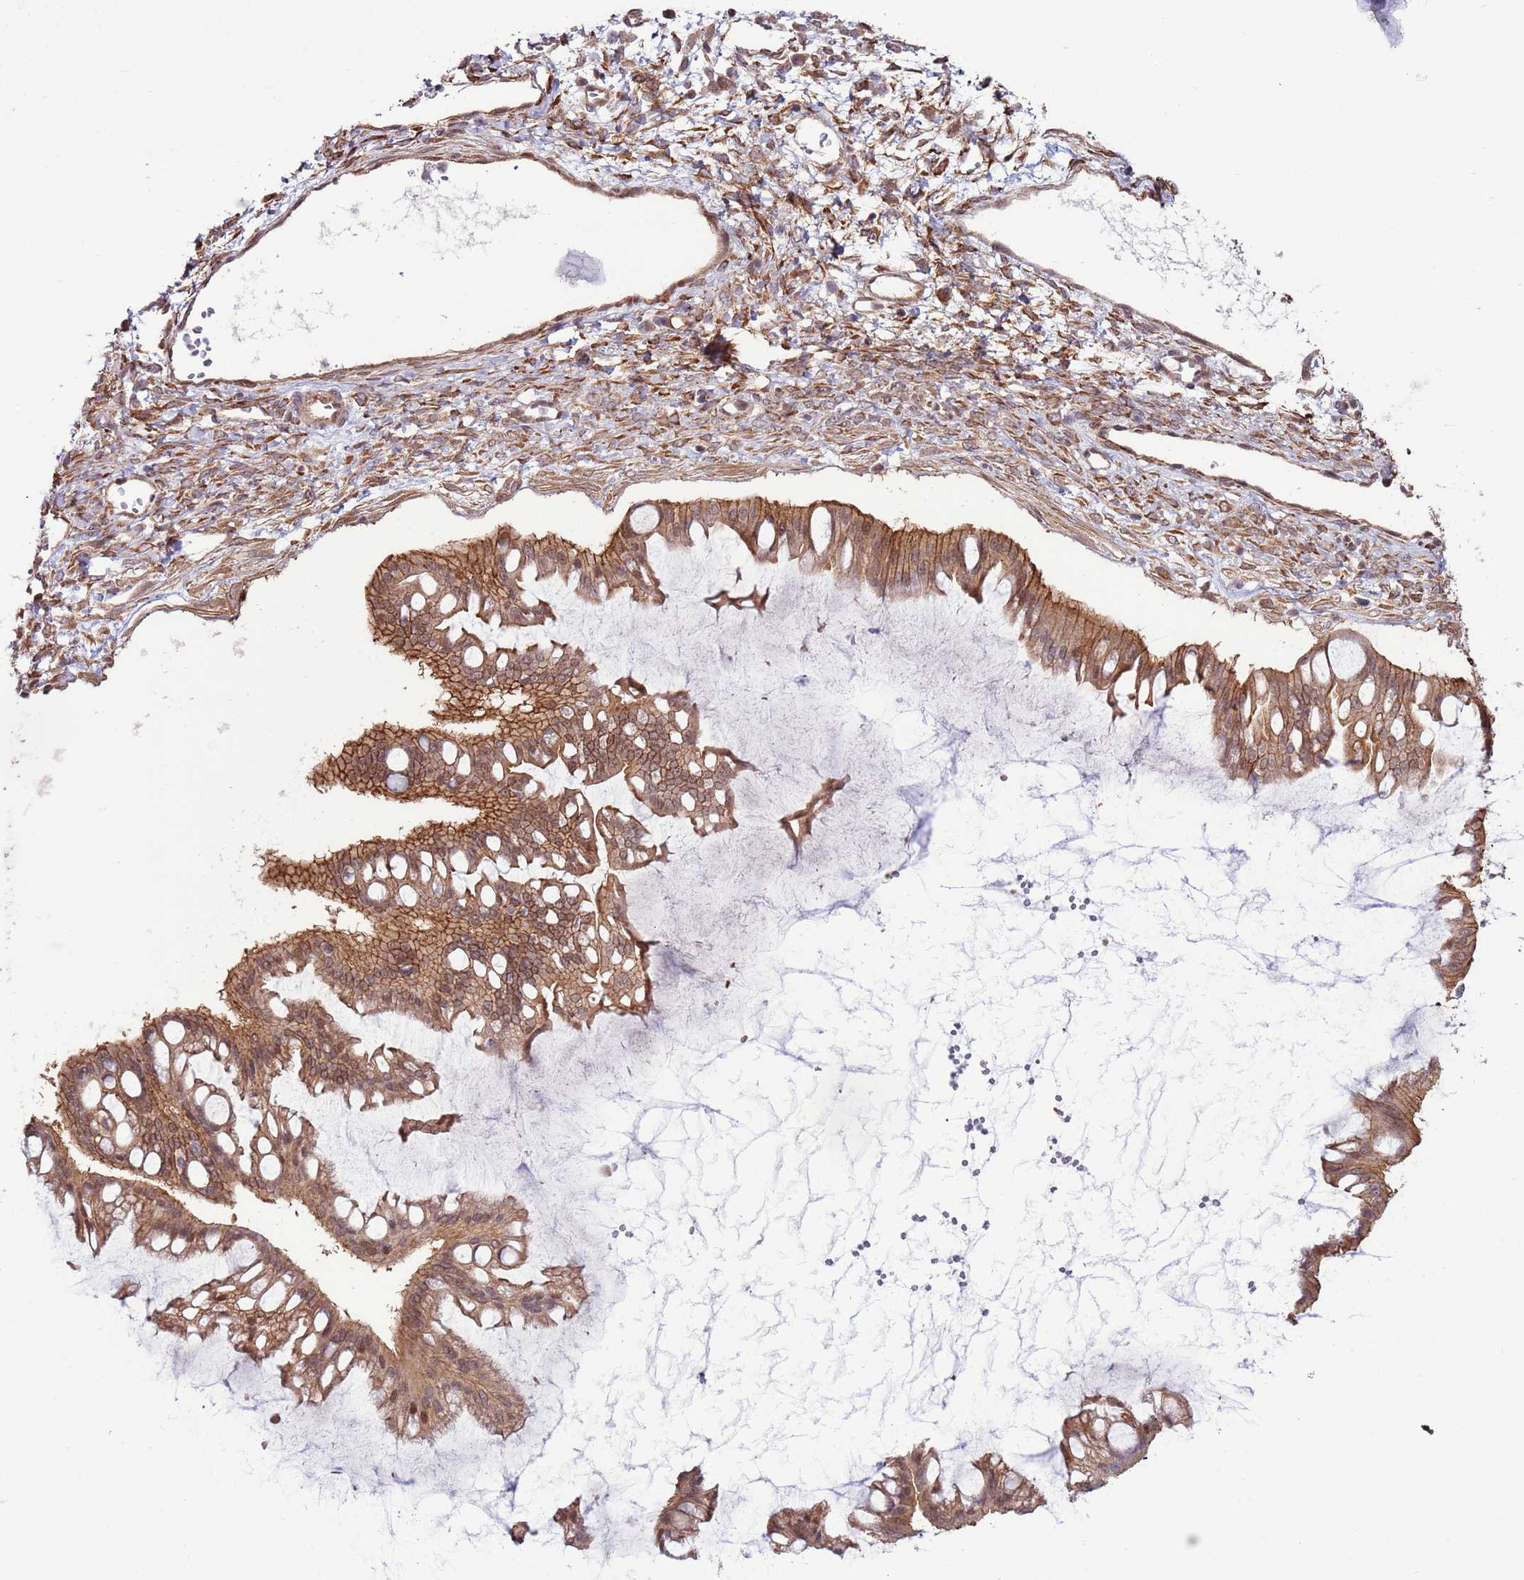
{"staining": {"intensity": "moderate", "quantity": ">75%", "location": "cytoplasmic/membranous,nuclear"}, "tissue": "ovarian cancer", "cell_type": "Tumor cells", "image_type": "cancer", "snomed": [{"axis": "morphology", "description": "Cystadenocarcinoma, mucinous, NOS"}, {"axis": "topography", "description": "Ovary"}], "caption": "Protein positivity by immunohistochemistry exhibits moderate cytoplasmic/membranous and nuclear staining in about >75% of tumor cells in mucinous cystadenocarcinoma (ovarian).", "gene": "DCAF4", "patient": {"sex": "female", "age": 73}}